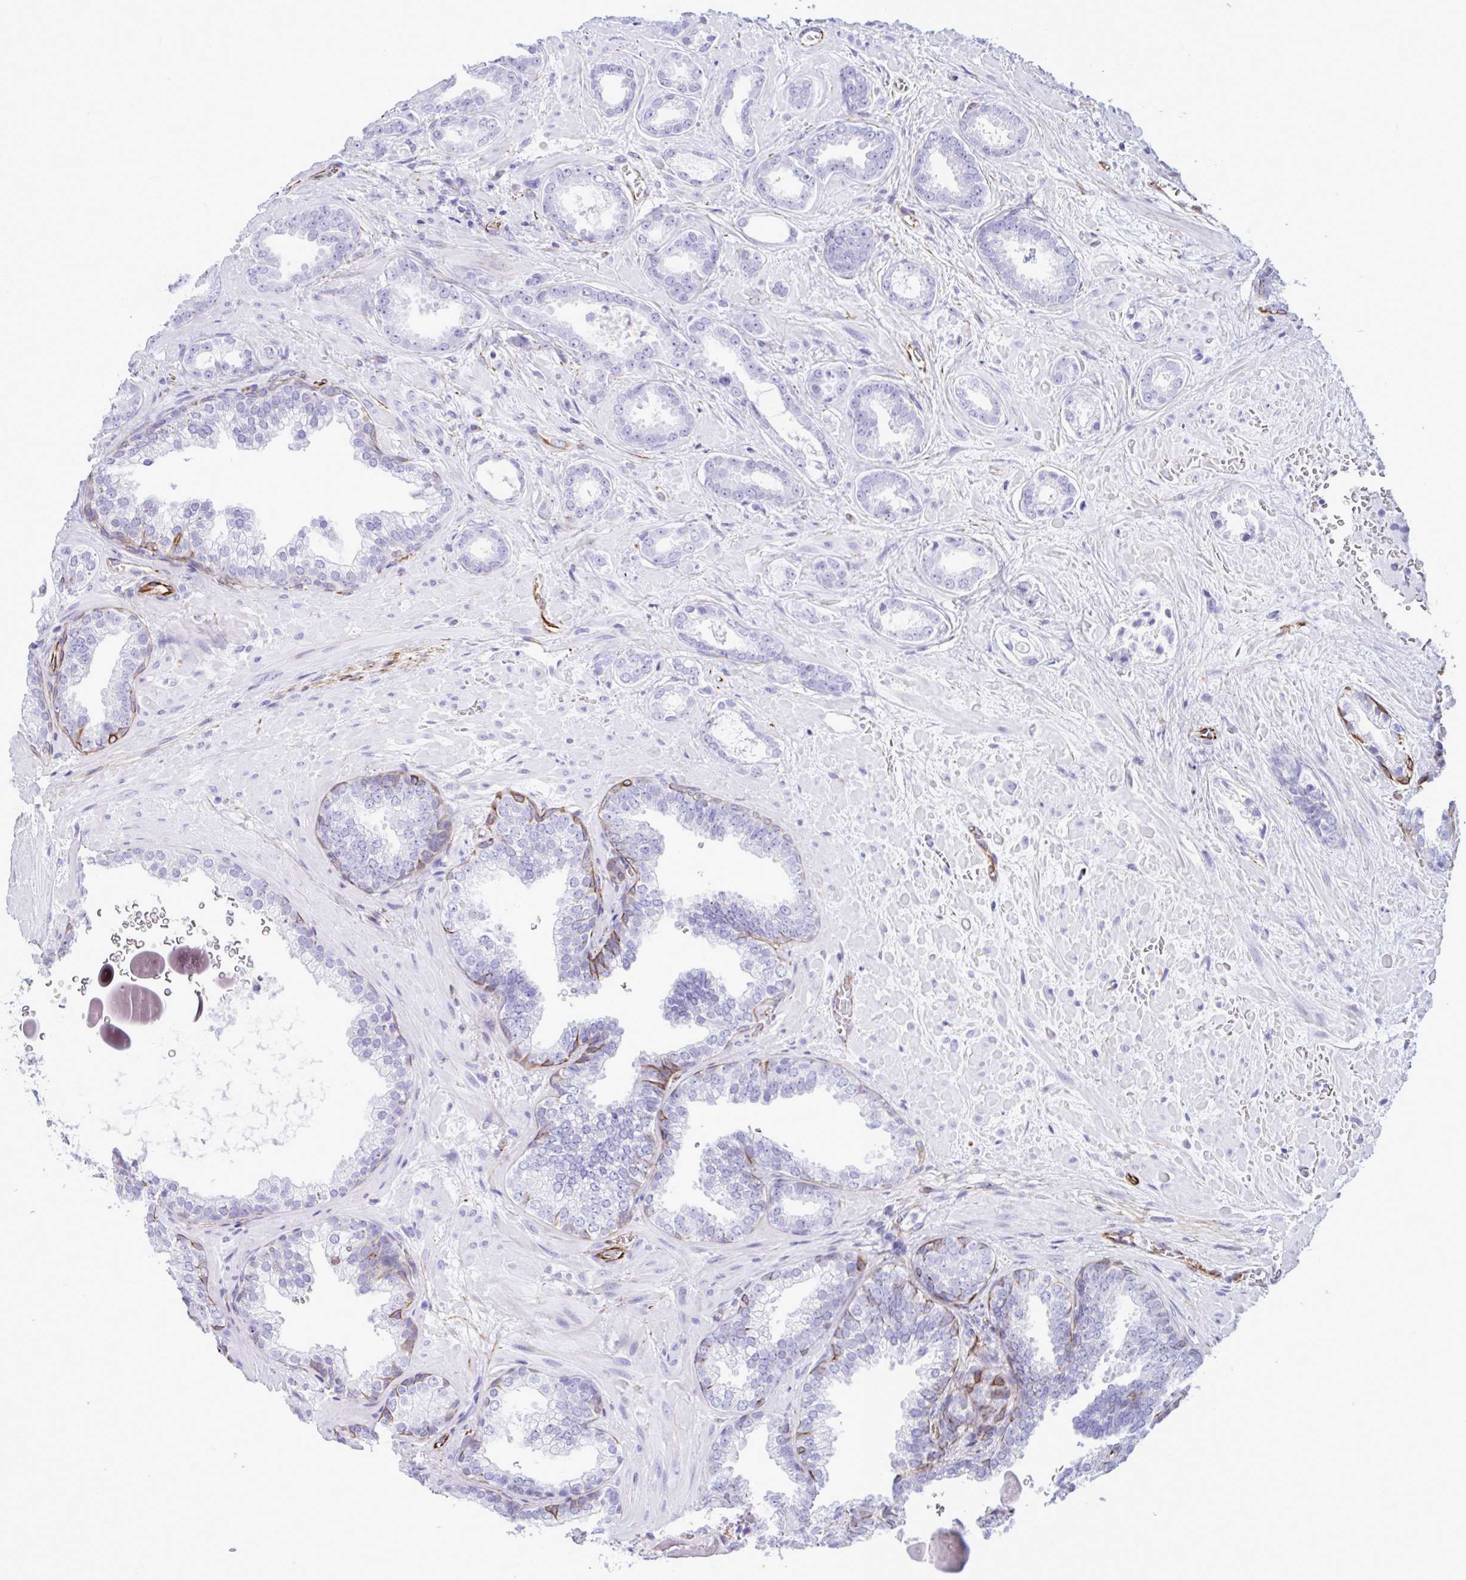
{"staining": {"intensity": "negative", "quantity": "none", "location": "none"}, "tissue": "prostate cancer", "cell_type": "Tumor cells", "image_type": "cancer", "snomed": [{"axis": "morphology", "description": "Adenocarcinoma, High grade"}, {"axis": "topography", "description": "Prostate"}], "caption": "Prostate cancer (high-grade adenocarcinoma) stained for a protein using IHC demonstrates no positivity tumor cells.", "gene": "SMAD5", "patient": {"sex": "male", "age": 58}}